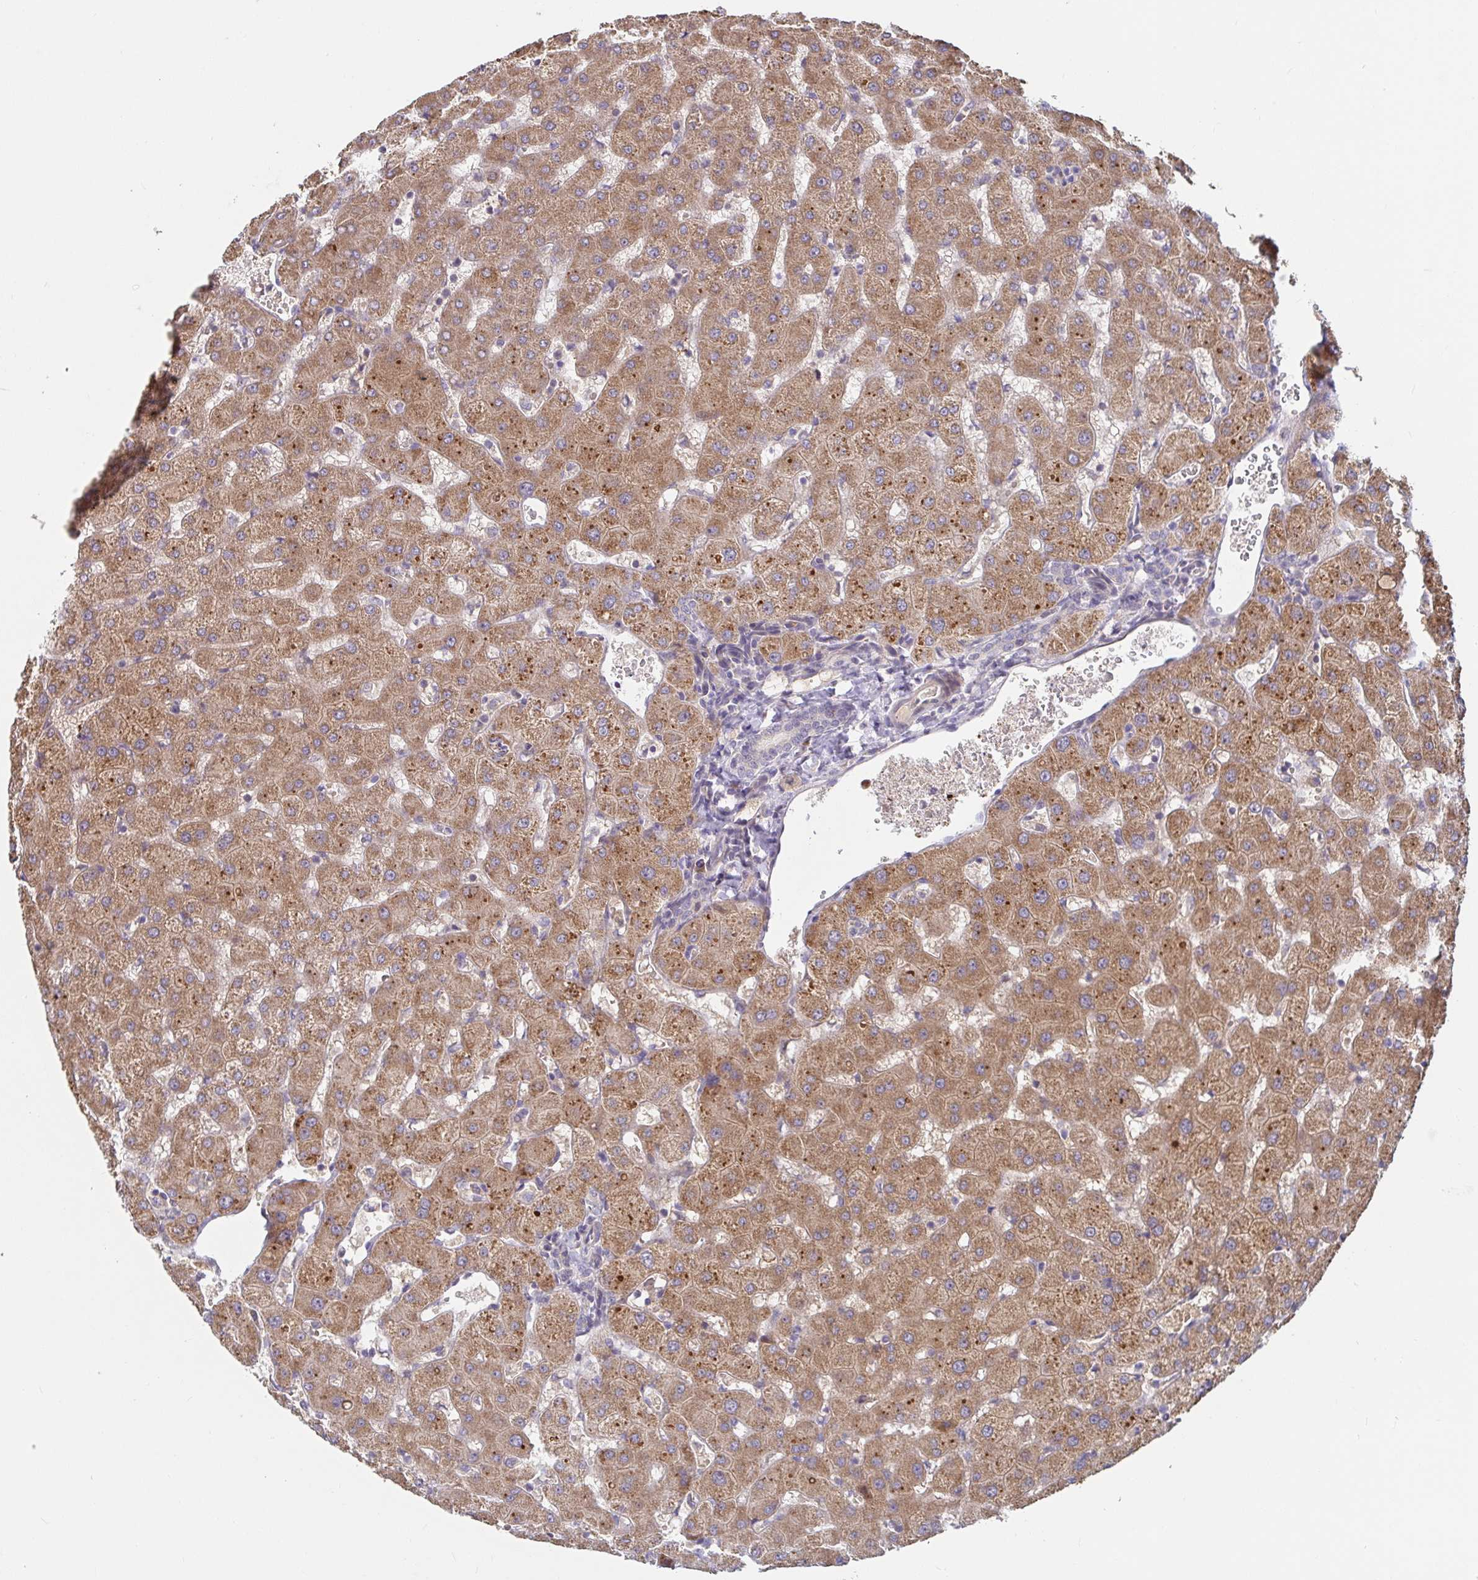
{"staining": {"intensity": "weak", "quantity": "<25%", "location": "cytoplasmic/membranous"}, "tissue": "liver", "cell_type": "Cholangiocytes", "image_type": "normal", "snomed": [{"axis": "morphology", "description": "Normal tissue, NOS"}, {"axis": "topography", "description": "Liver"}], "caption": "DAB (3,3'-diaminobenzidine) immunohistochemical staining of benign liver shows no significant staining in cholangiocytes. Brightfield microscopy of immunohistochemistry stained with DAB (3,3'-diaminobenzidine) (brown) and hematoxylin (blue), captured at high magnification.", "gene": "LARP1", "patient": {"sex": "female", "age": 63}}